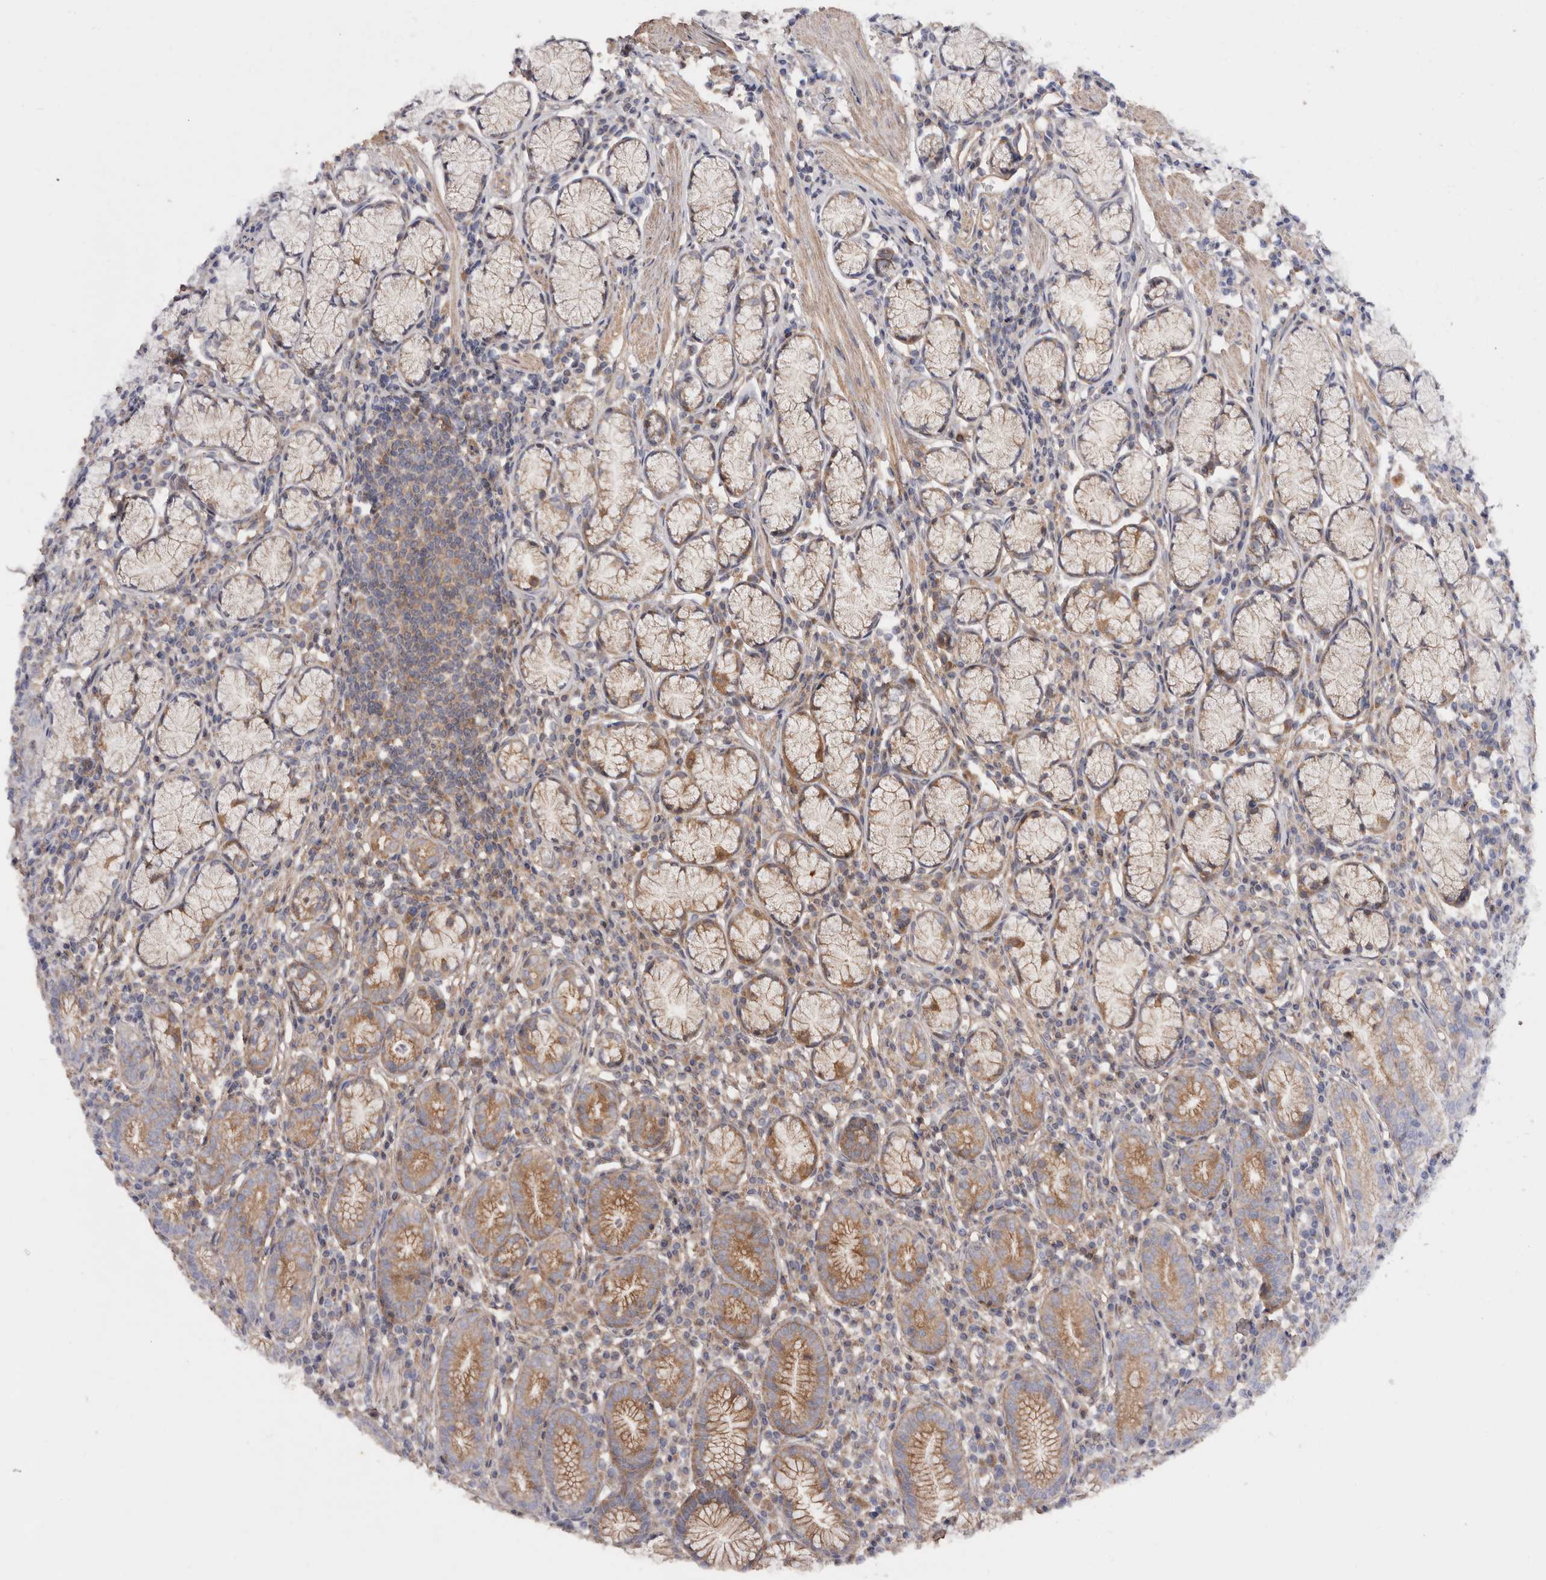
{"staining": {"intensity": "moderate", "quantity": ">75%", "location": "cytoplasmic/membranous"}, "tissue": "stomach", "cell_type": "Glandular cells", "image_type": "normal", "snomed": [{"axis": "morphology", "description": "Normal tissue, NOS"}, {"axis": "topography", "description": "Stomach"}], "caption": "A brown stain highlights moderate cytoplasmic/membranous expression of a protein in glandular cells of unremarkable human stomach.", "gene": "COQ8B", "patient": {"sex": "male", "age": 55}}